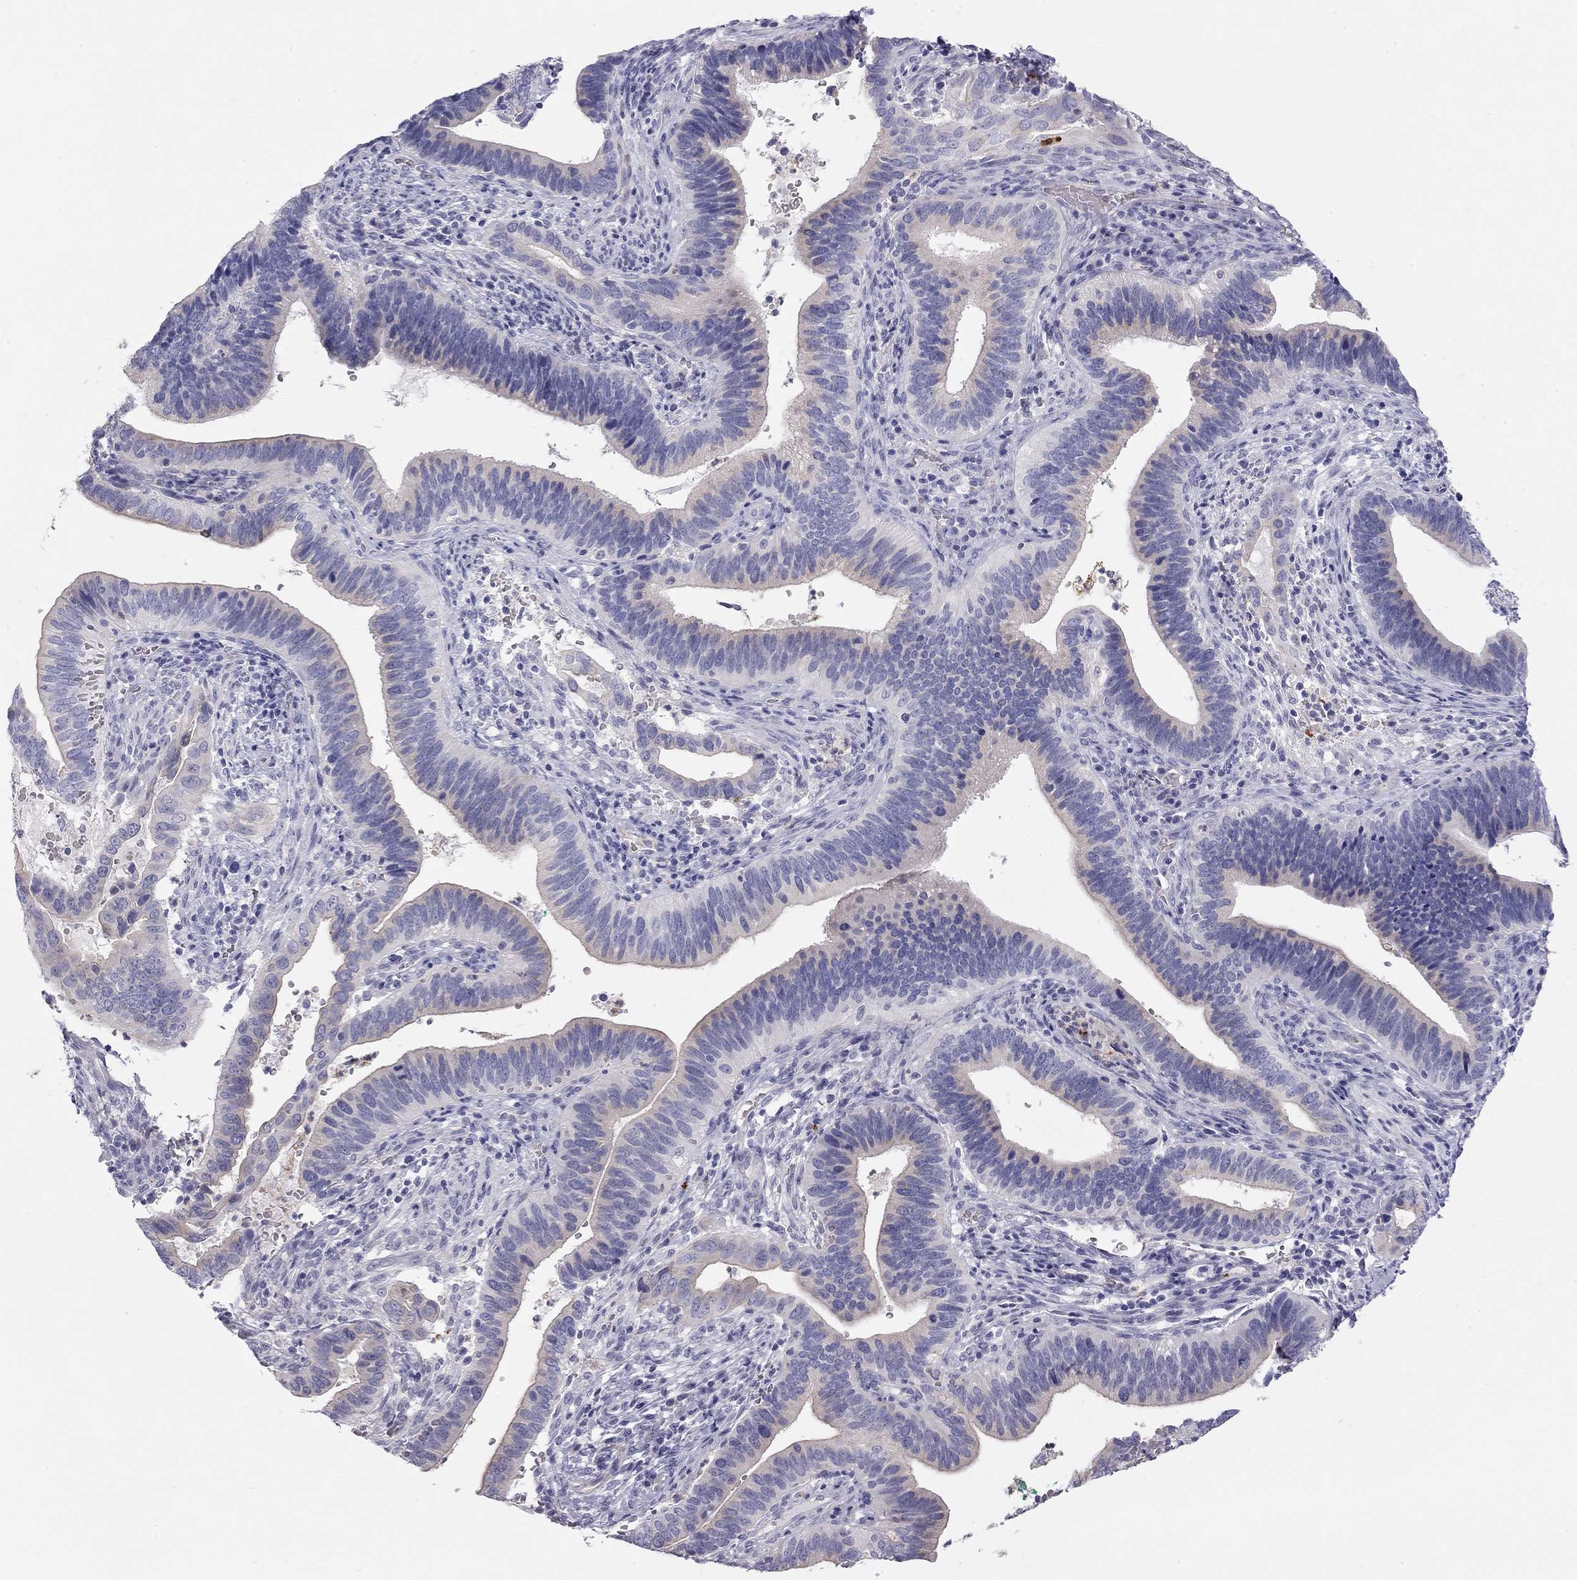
{"staining": {"intensity": "weak", "quantity": "<25%", "location": "cytoplasmic/membranous"}, "tissue": "cervical cancer", "cell_type": "Tumor cells", "image_type": "cancer", "snomed": [{"axis": "morphology", "description": "Adenocarcinoma, NOS"}, {"axis": "topography", "description": "Cervix"}], "caption": "An image of human cervical cancer (adenocarcinoma) is negative for staining in tumor cells.", "gene": "TDRD6", "patient": {"sex": "female", "age": 42}}